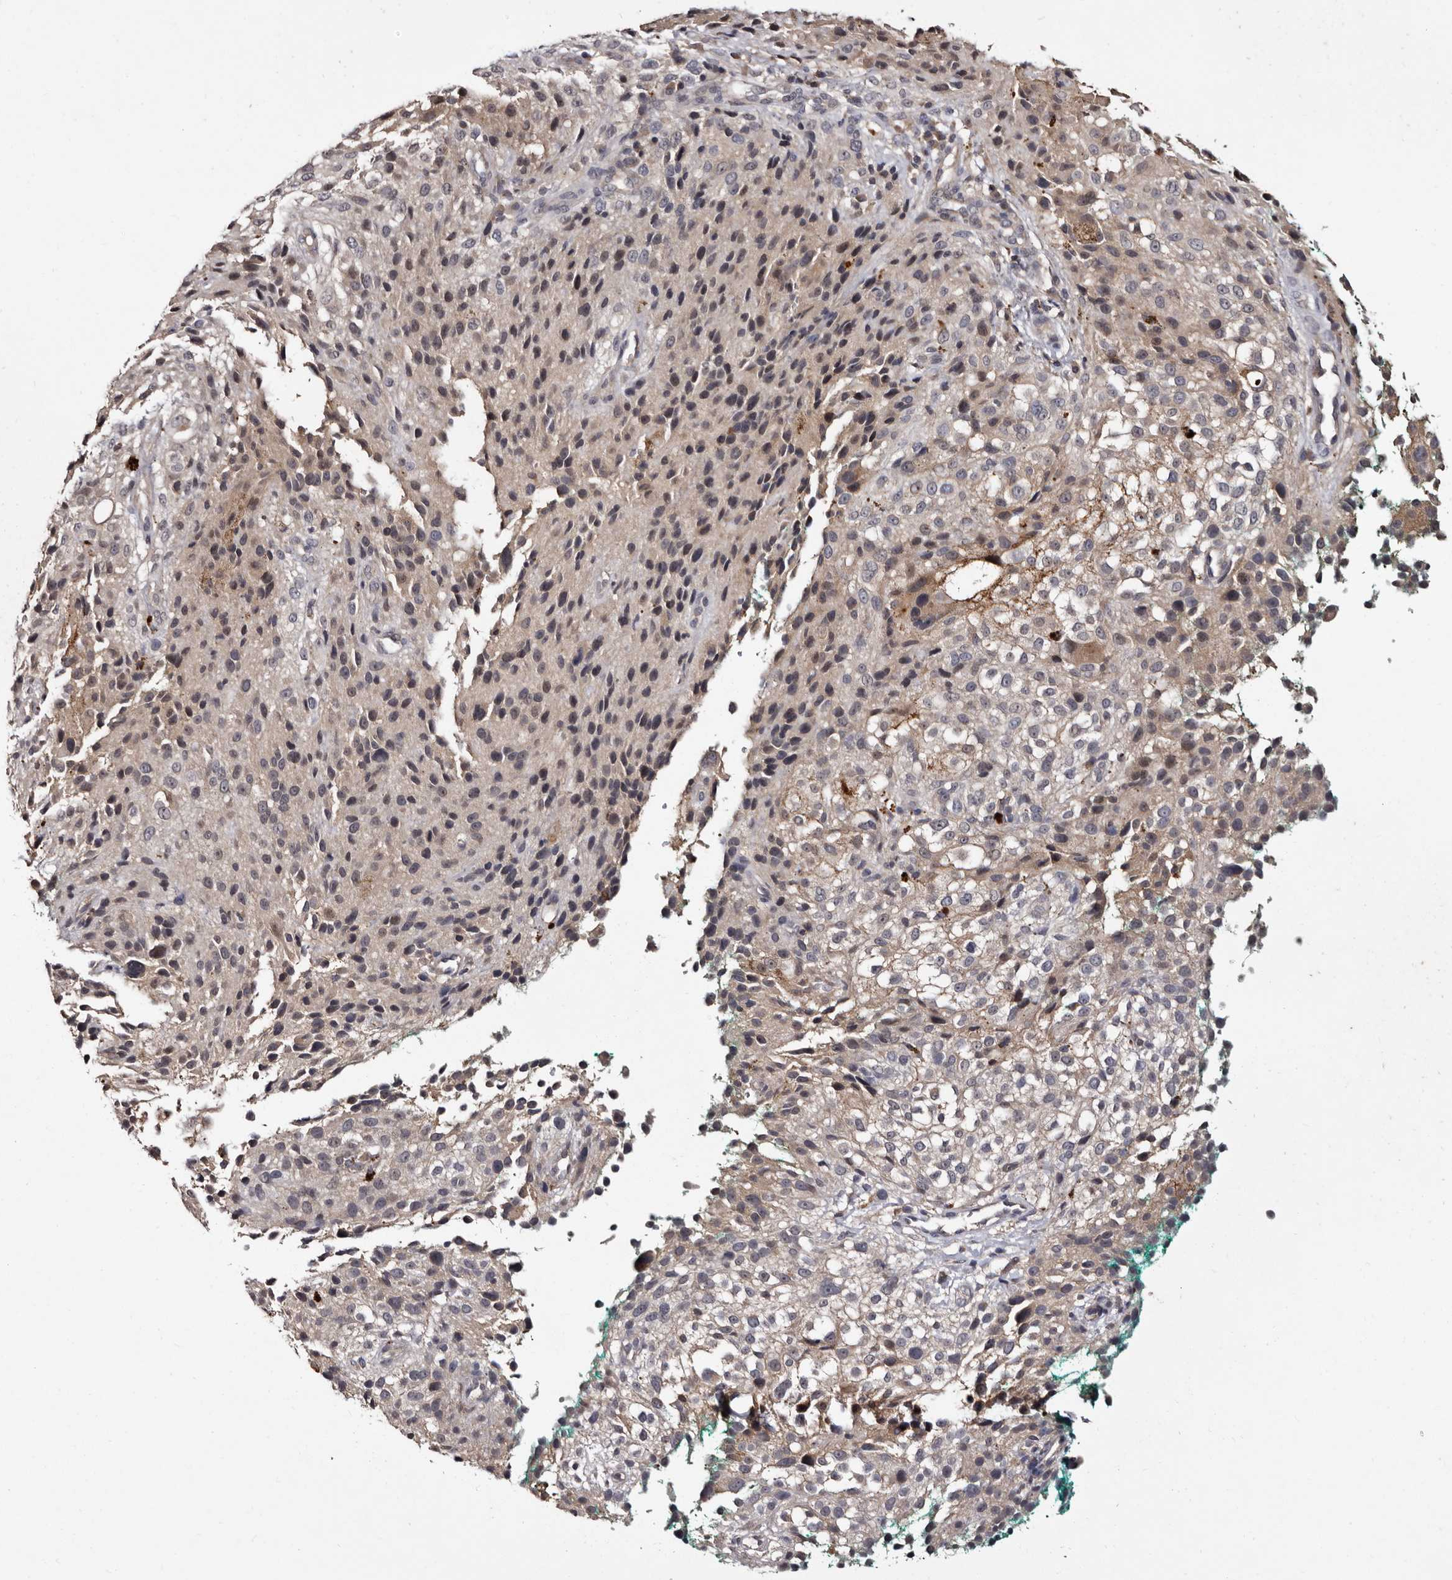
{"staining": {"intensity": "weak", "quantity": "<25%", "location": "cytoplasmic/membranous"}, "tissue": "melanoma", "cell_type": "Tumor cells", "image_type": "cancer", "snomed": [{"axis": "morphology", "description": "Necrosis, NOS"}, {"axis": "morphology", "description": "Malignant melanoma, NOS"}, {"axis": "topography", "description": "Skin"}], "caption": "High power microscopy histopathology image of an immunohistochemistry (IHC) image of malignant melanoma, revealing no significant staining in tumor cells.", "gene": "LANCL2", "patient": {"sex": "female", "age": 87}}